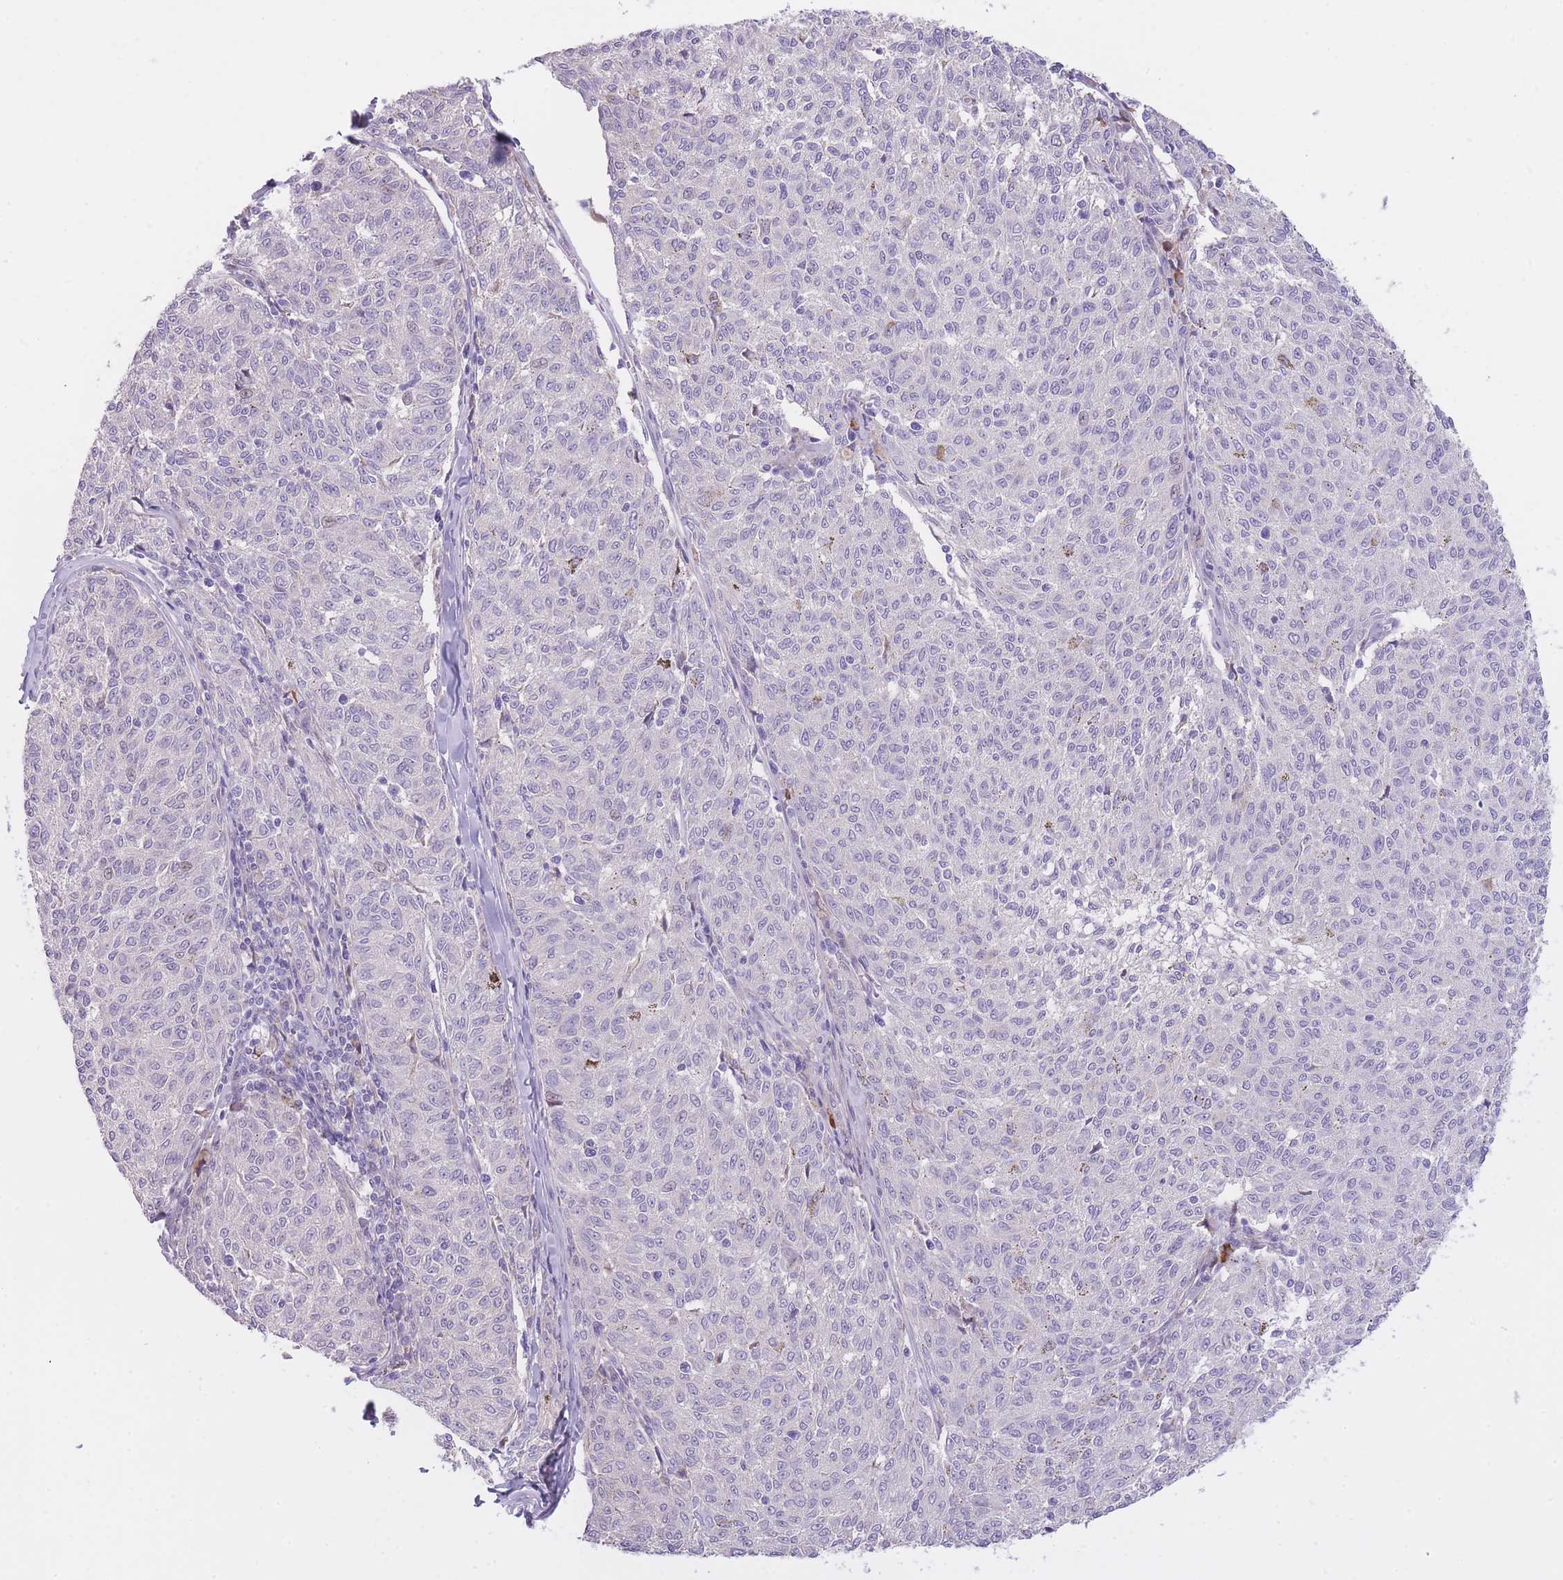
{"staining": {"intensity": "negative", "quantity": "none", "location": "none"}, "tissue": "melanoma", "cell_type": "Tumor cells", "image_type": "cancer", "snomed": [{"axis": "morphology", "description": "Malignant melanoma, NOS"}, {"axis": "topography", "description": "Skin"}], "caption": "Melanoma stained for a protein using IHC shows no positivity tumor cells.", "gene": "IMPG1", "patient": {"sex": "female", "age": 72}}